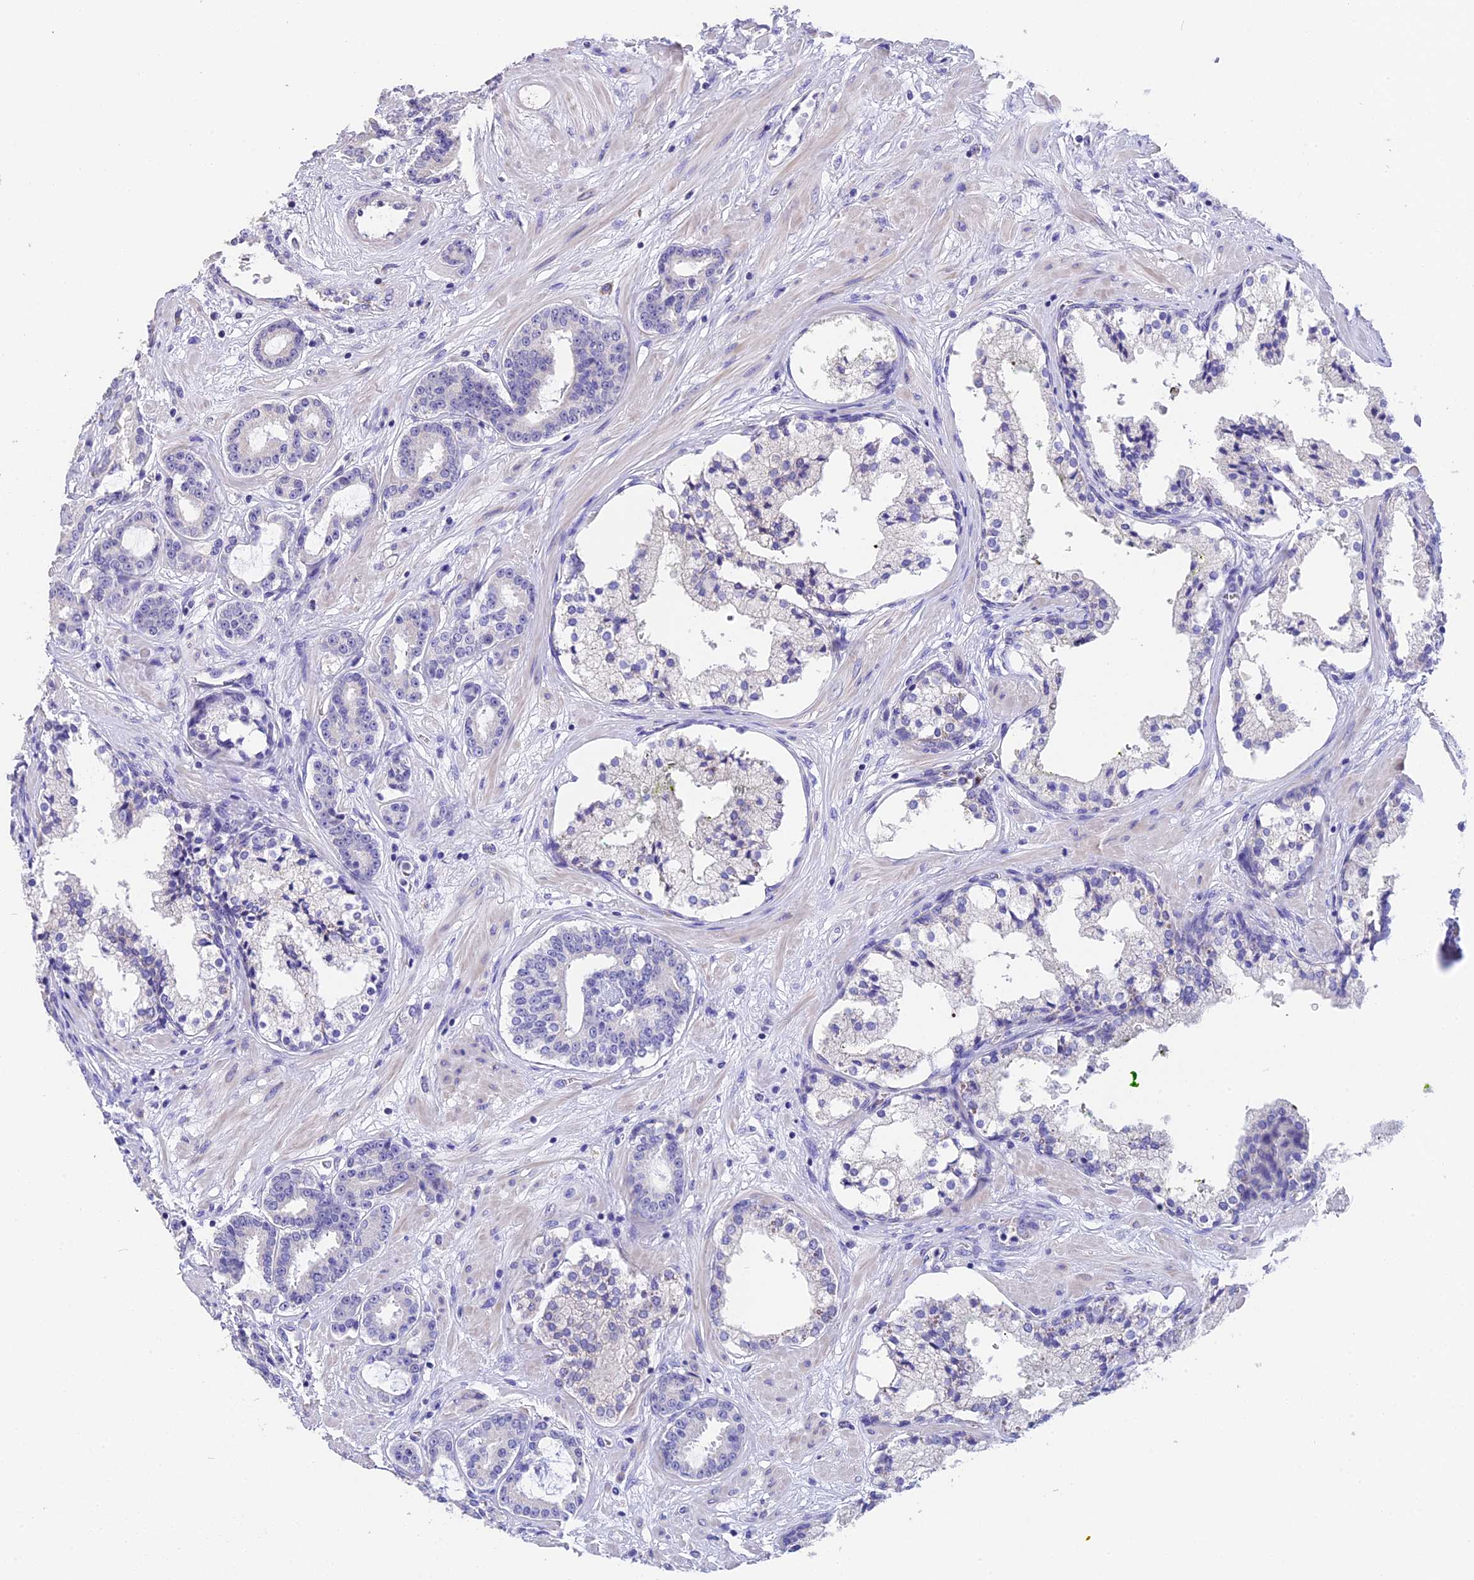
{"staining": {"intensity": "negative", "quantity": "none", "location": "none"}, "tissue": "prostate cancer", "cell_type": "Tumor cells", "image_type": "cancer", "snomed": [{"axis": "morphology", "description": "Adenocarcinoma, High grade"}, {"axis": "topography", "description": "Prostate"}], "caption": "Immunohistochemistry photomicrograph of neoplastic tissue: prostate cancer (adenocarcinoma (high-grade)) stained with DAB (3,3'-diaminobenzidine) reveals no significant protein positivity in tumor cells.", "gene": "TNNC2", "patient": {"sex": "male", "age": 58}}